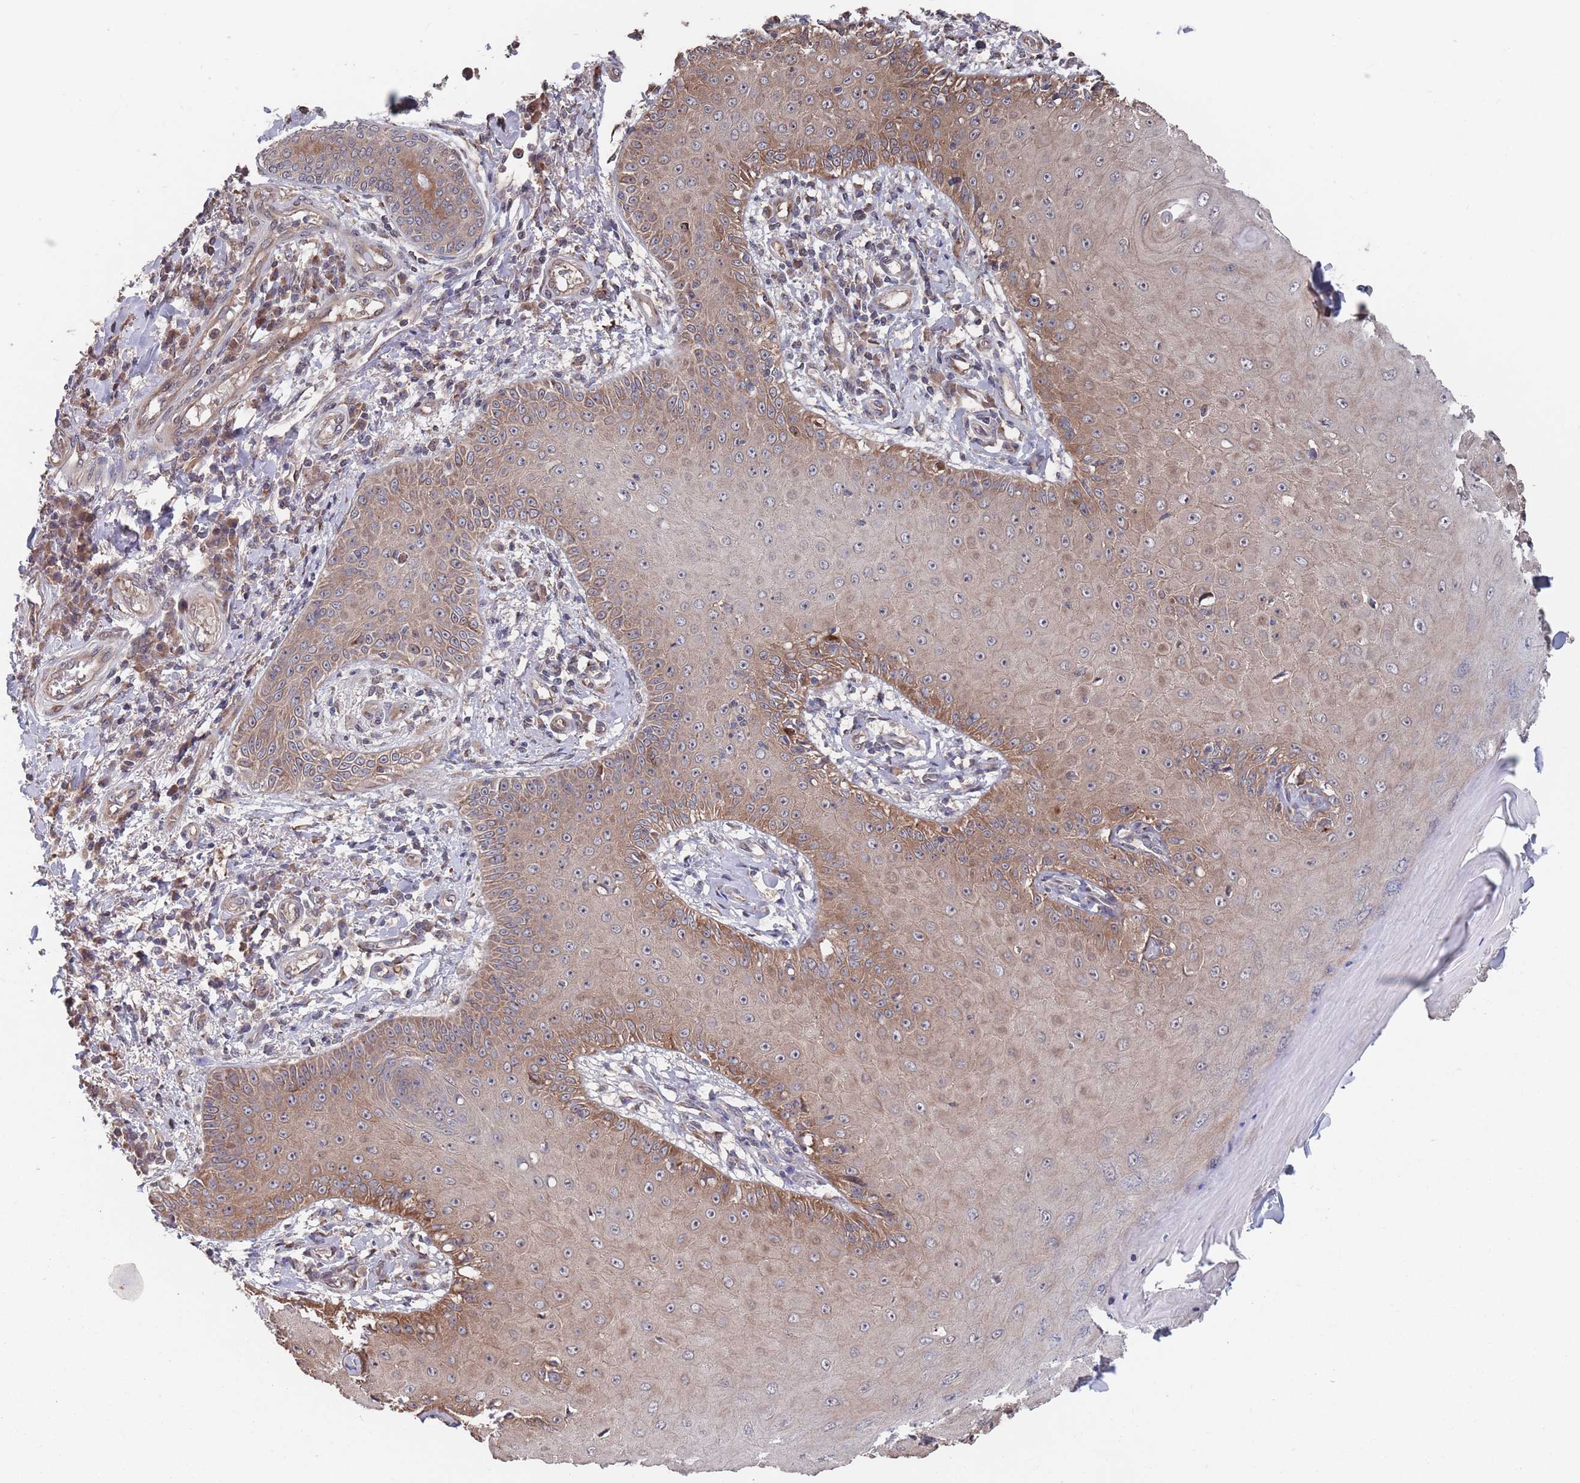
{"staining": {"intensity": "moderate", "quantity": ">75%", "location": "cytoplasmic/membranous"}, "tissue": "skin cancer", "cell_type": "Tumor cells", "image_type": "cancer", "snomed": [{"axis": "morphology", "description": "Squamous cell carcinoma, NOS"}, {"axis": "topography", "description": "Skin"}], "caption": "Skin cancer was stained to show a protein in brown. There is medium levels of moderate cytoplasmic/membranous staining in approximately >75% of tumor cells. (Brightfield microscopy of DAB IHC at high magnification).", "gene": "UNC45A", "patient": {"sex": "male", "age": 70}}